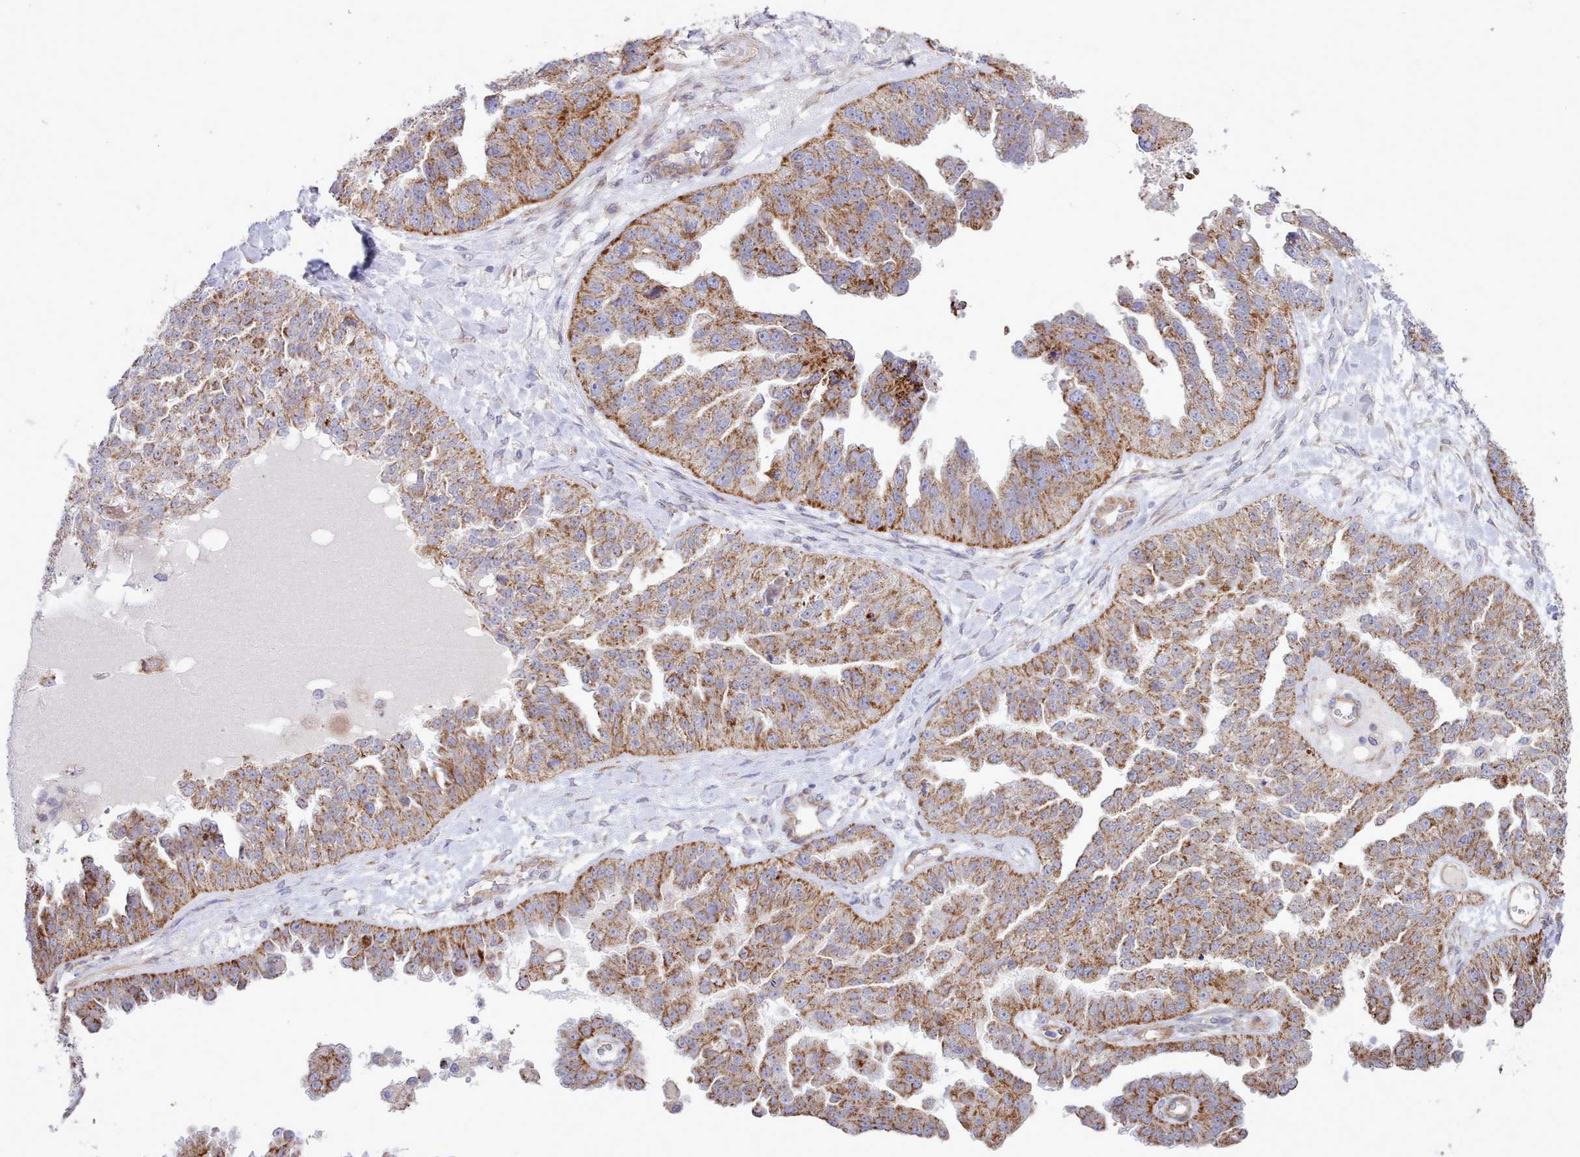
{"staining": {"intensity": "moderate", "quantity": ">75%", "location": "cytoplasmic/membranous"}, "tissue": "ovarian cancer", "cell_type": "Tumor cells", "image_type": "cancer", "snomed": [{"axis": "morphology", "description": "Cystadenocarcinoma, serous, NOS"}, {"axis": "topography", "description": "Ovary"}], "caption": "DAB (3,3'-diaminobenzidine) immunohistochemical staining of ovarian cancer reveals moderate cytoplasmic/membranous protein staining in approximately >75% of tumor cells. Using DAB (3,3'-diaminobenzidine) (brown) and hematoxylin (blue) stains, captured at high magnification using brightfield microscopy.", "gene": "MRPL21", "patient": {"sex": "female", "age": 58}}